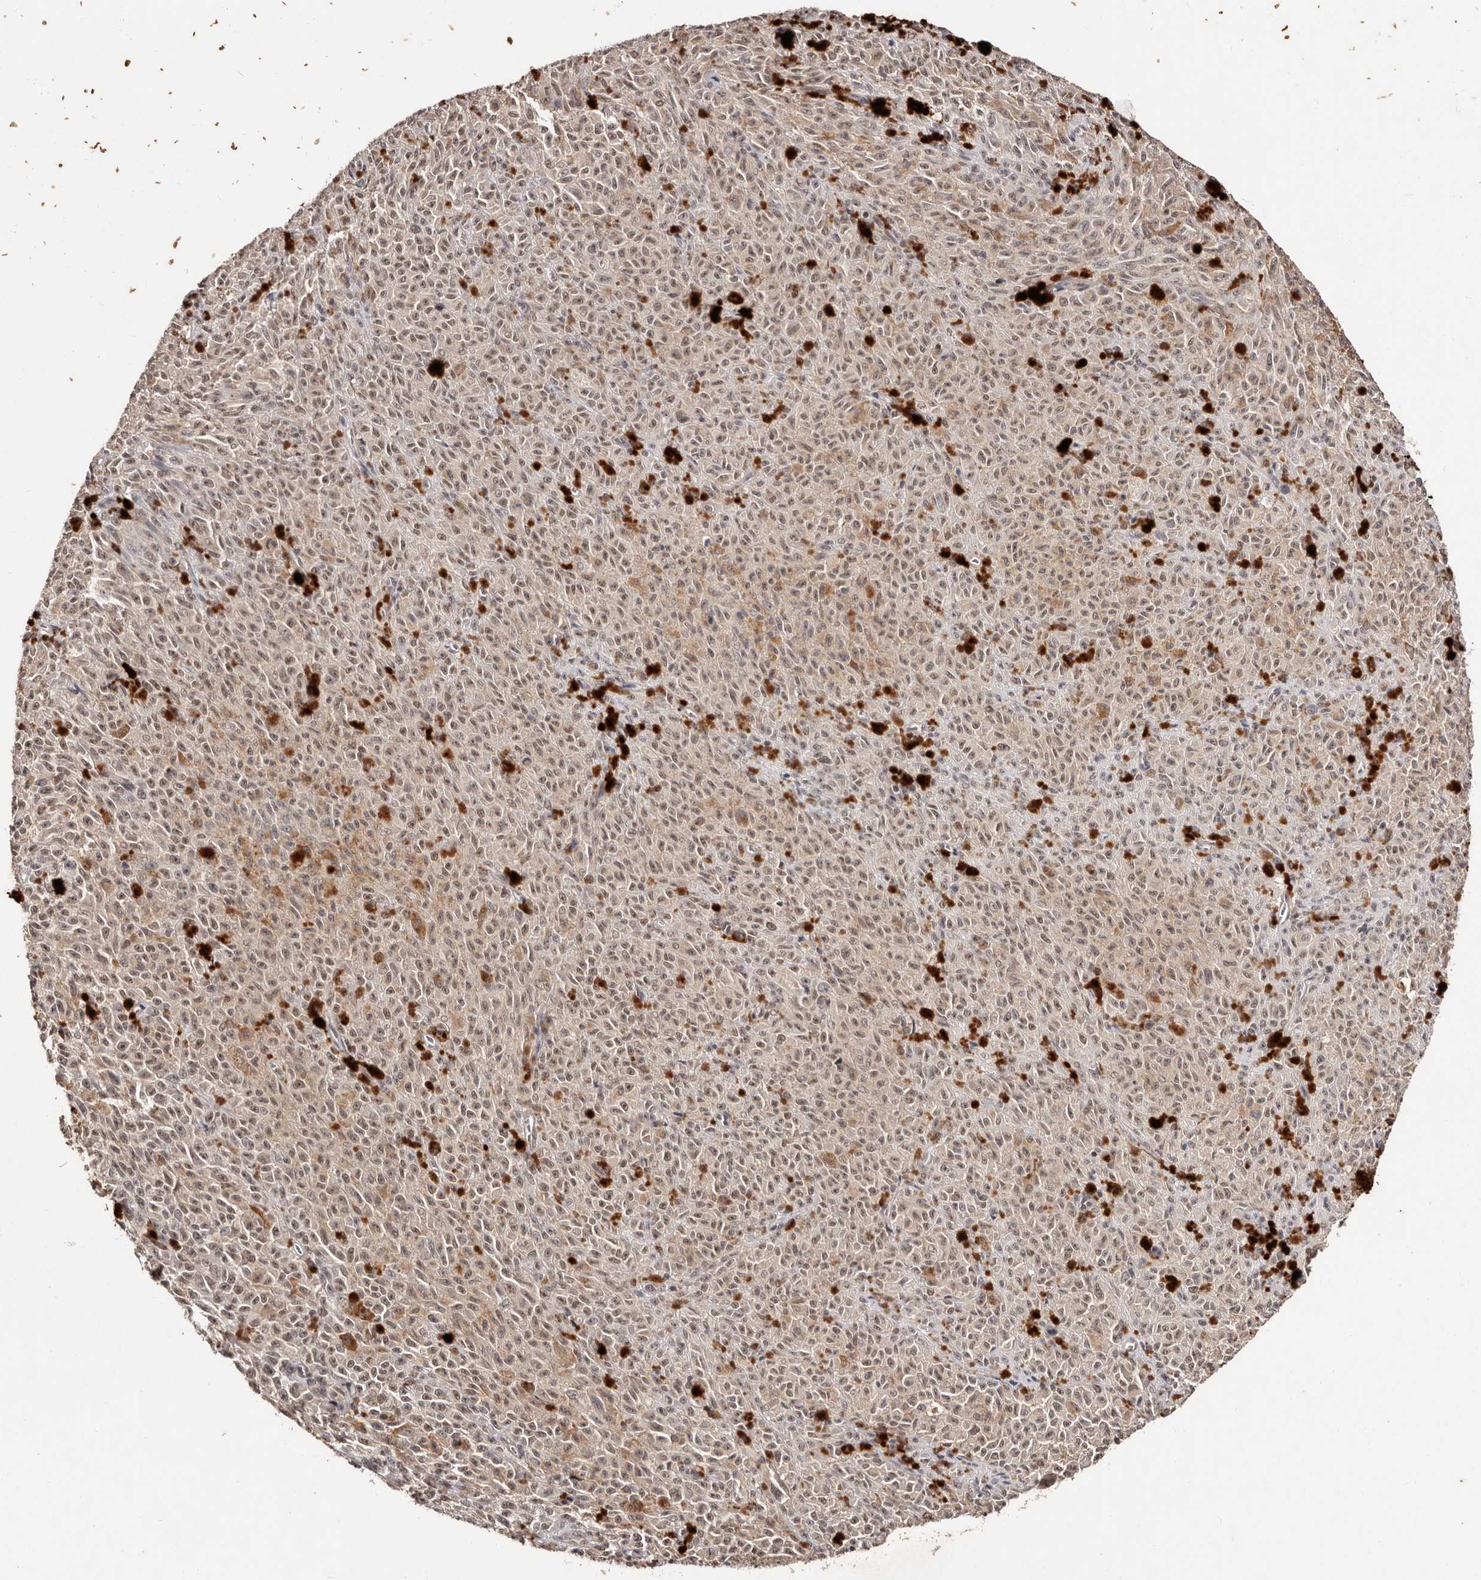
{"staining": {"intensity": "weak", "quantity": ">75%", "location": "cytoplasmic/membranous,nuclear"}, "tissue": "melanoma", "cell_type": "Tumor cells", "image_type": "cancer", "snomed": [{"axis": "morphology", "description": "Malignant melanoma, NOS"}, {"axis": "topography", "description": "Skin"}], "caption": "The image reveals a brown stain indicating the presence of a protein in the cytoplasmic/membranous and nuclear of tumor cells in melanoma. Nuclei are stained in blue.", "gene": "BICRAL", "patient": {"sex": "female", "age": 82}}